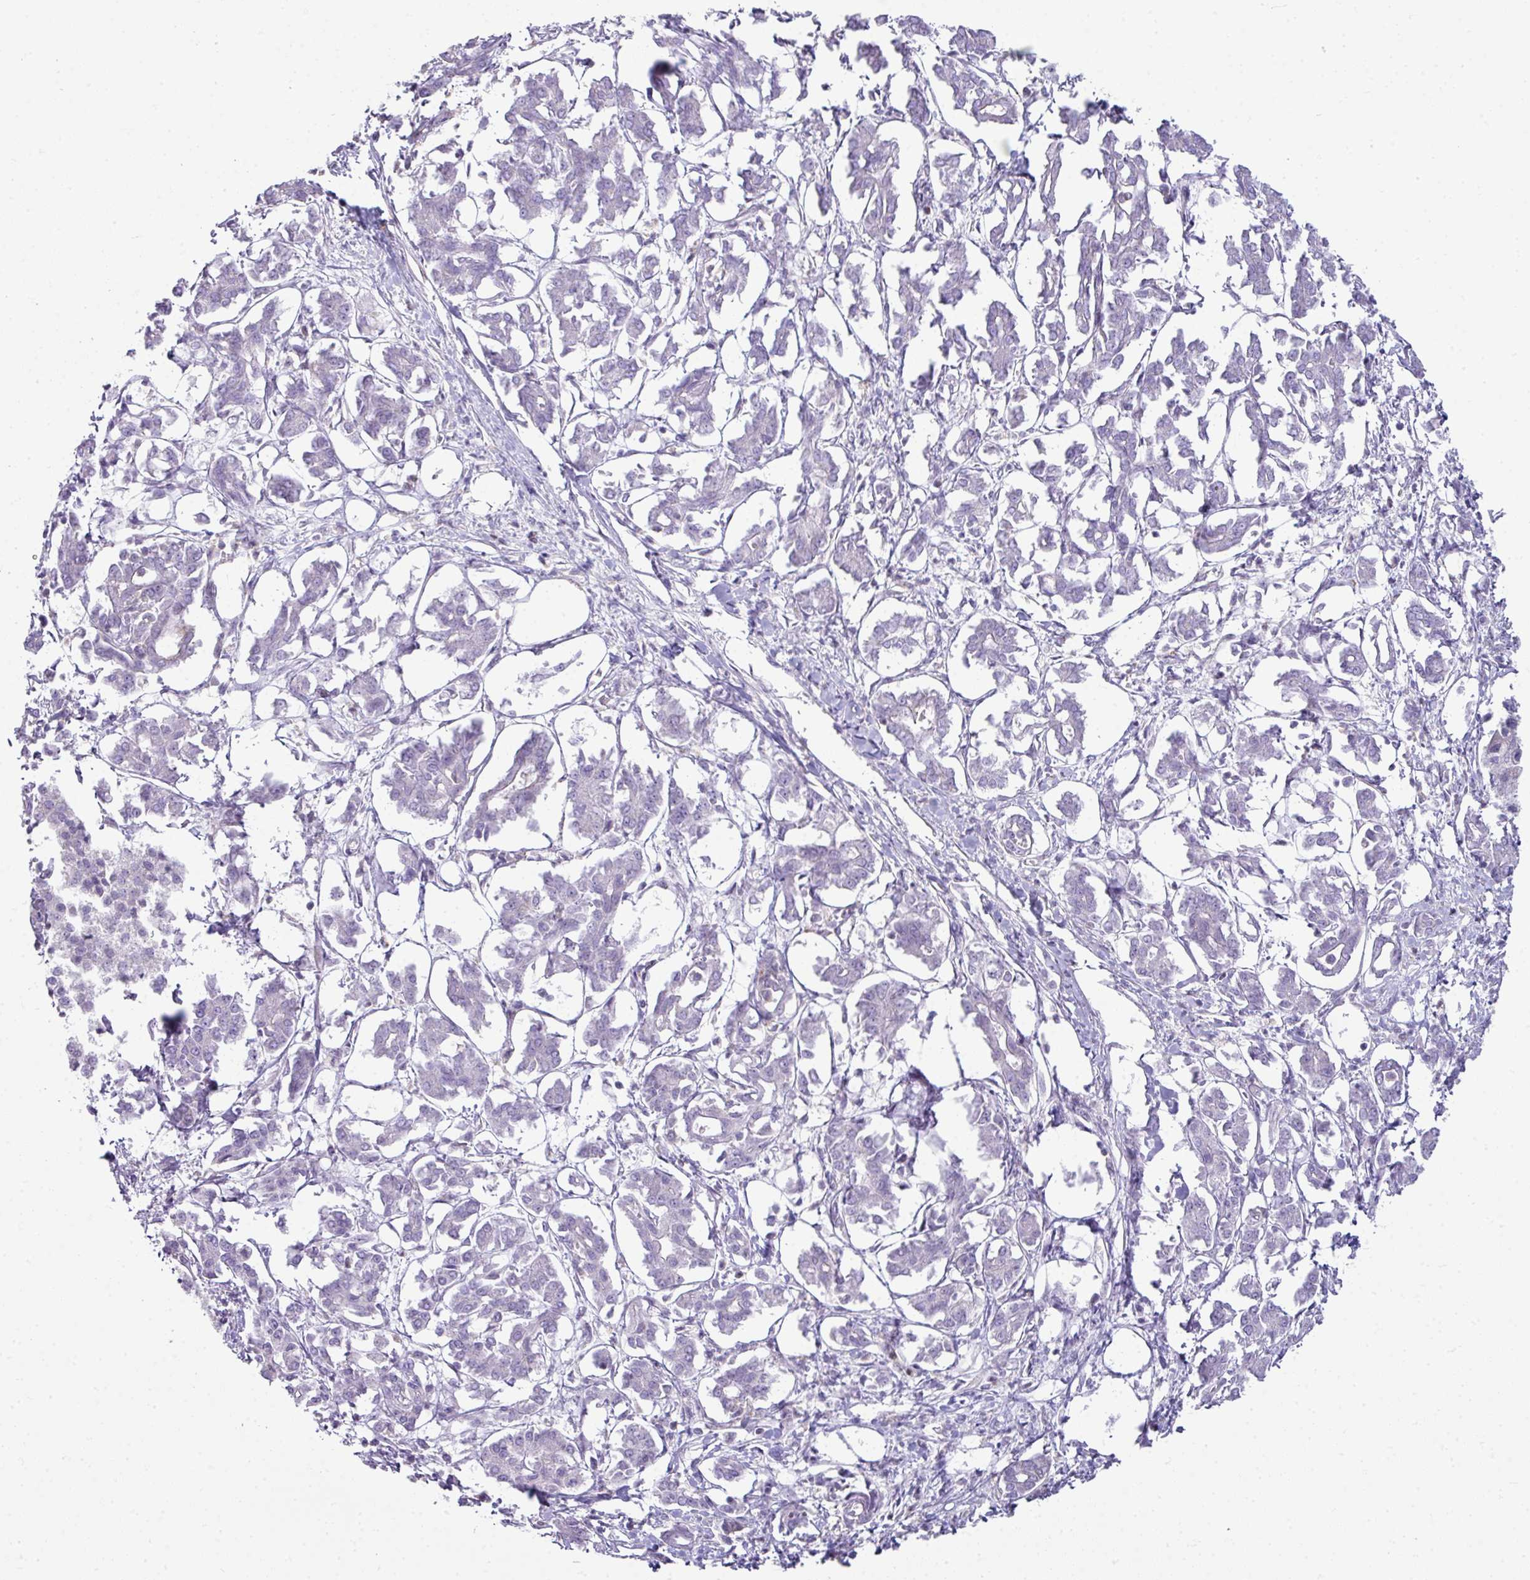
{"staining": {"intensity": "negative", "quantity": "none", "location": "none"}, "tissue": "pancreatic cancer", "cell_type": "Tumor cells", "image_type": "cancer", "snomed": [{"axis": "morphology", "description": "Adenocarcinoma, NOS"}, {"axis": "topography", "description": "Pancreas"}], "caption": "Tumor cells are negative for brown protein staining in pancreatic cancer. (Brightfield microscopy of DAB (3,3'-diaminobenzidine) IHC at high magnification).", "gene": "STAT5A", "patient": {"sex": "male", "age": 61}}